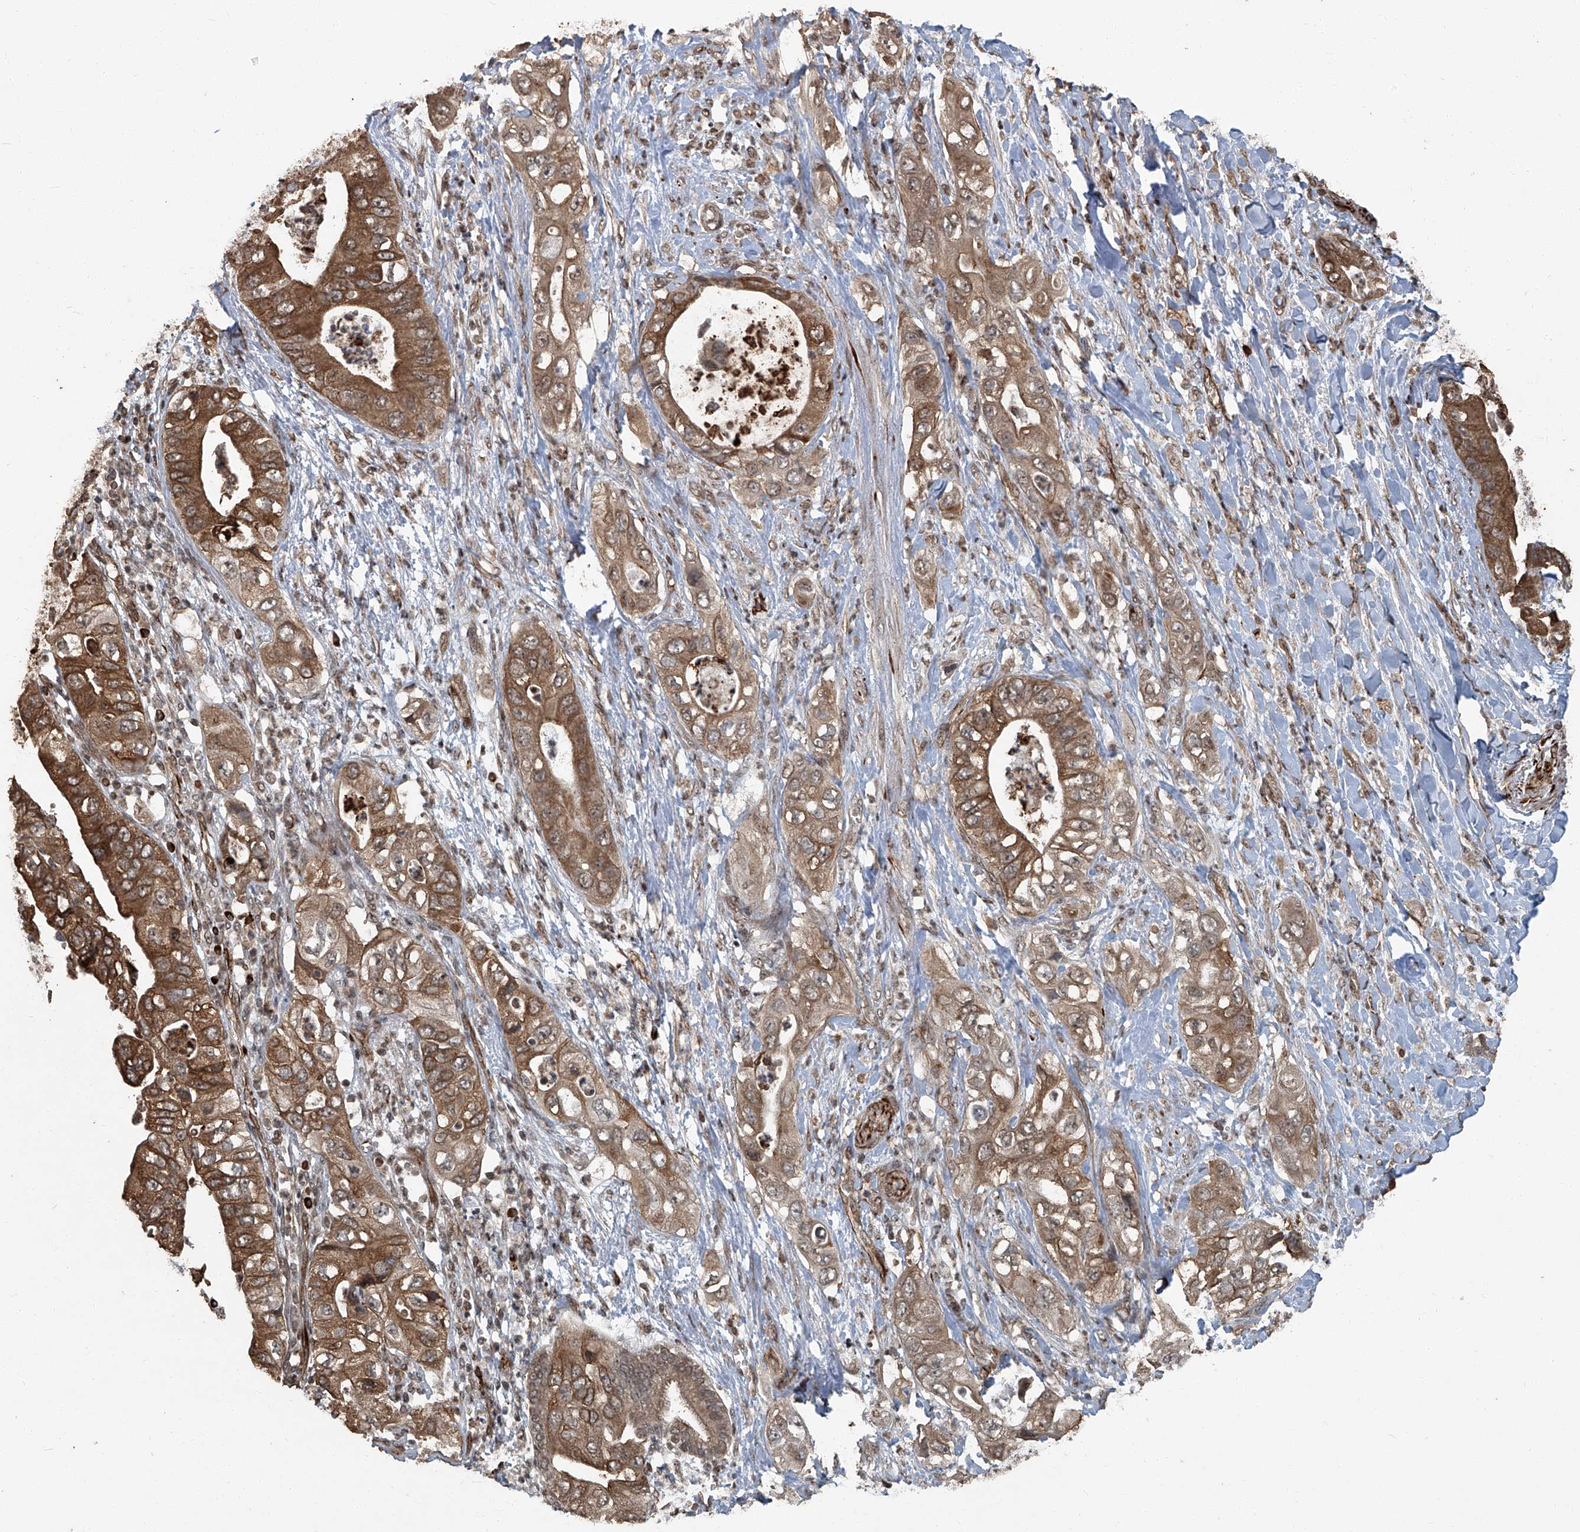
{"staining": {"intensity": "moderate", "quantity": ">75%", "location": "cytoplasmic/membranous"}, "tissue": "pancreatic cancer", "cell_type": "Tumor cells", "image_type": "cancer", "snomed": [{"axis": "morphology", "description": "Adenocarcinoma, NOS"}, {"axis": "topography", "description": "Pancreas"}], "caption": "A brown stain shows moderate cytoplasmic/membranous staining of a protein in pancreatic cancer (adenocarcinoma) tumor cells.", "gene": "GPR132", "patient": {"sex": "female", "age": 78}}